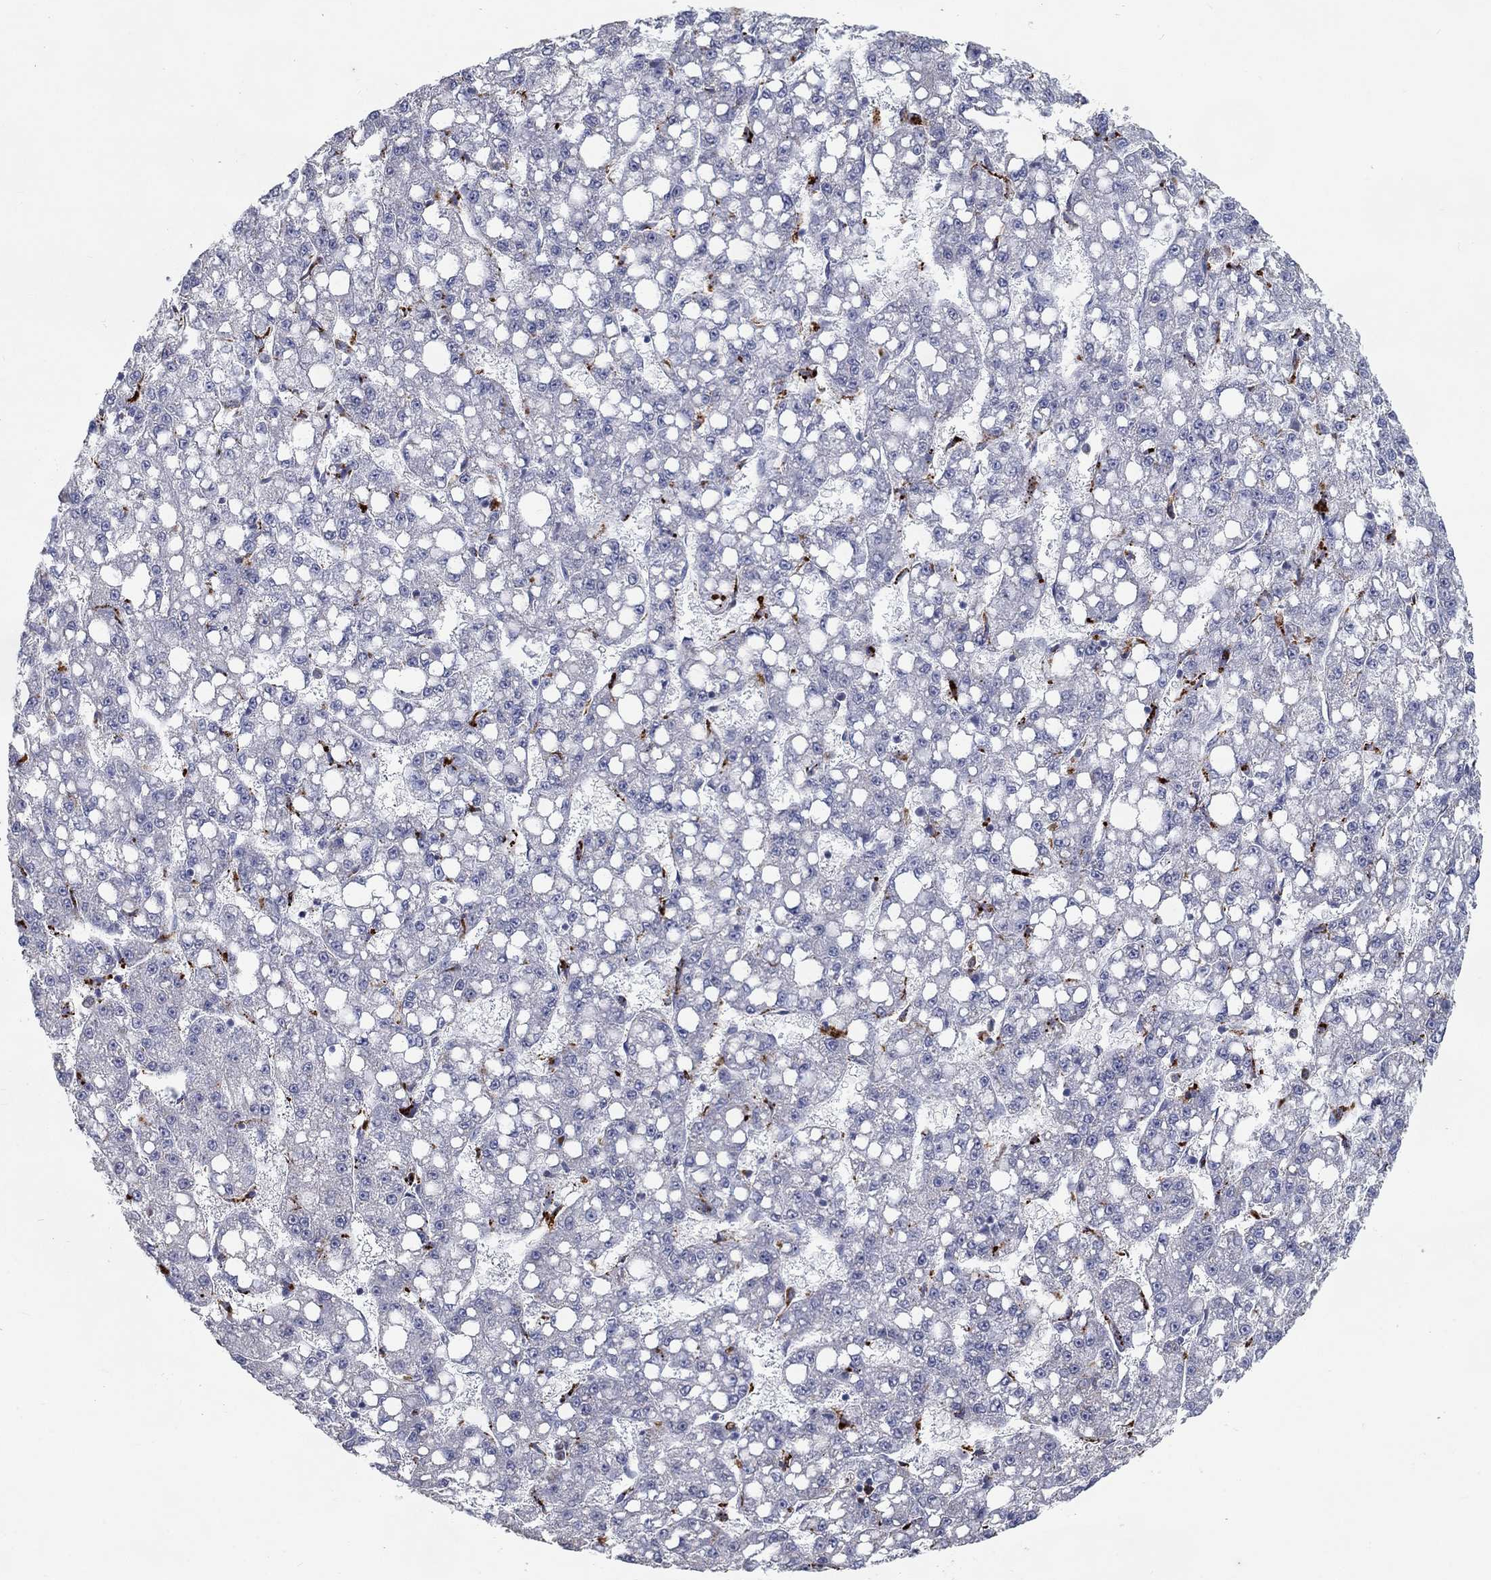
{"staining": {"intensity": "negative", "quantity": "none", "location": "none"}, "tissue": "liver cancer", "cell_type": "Tumor cells", "image_type": "cancer", "snomed": [{"axis": "morphology", "description": "Carcinoma, Hepatocellular, NOS"}, {"axis": "topography", "description": "Liver"}], "caption": "Photomicrograph shows no protein staining in tumor cells of hepatocellular carcinoma (liver) tissue.", "gene": "MTSS2", "patient": {"sex": "female", "age": 65}}